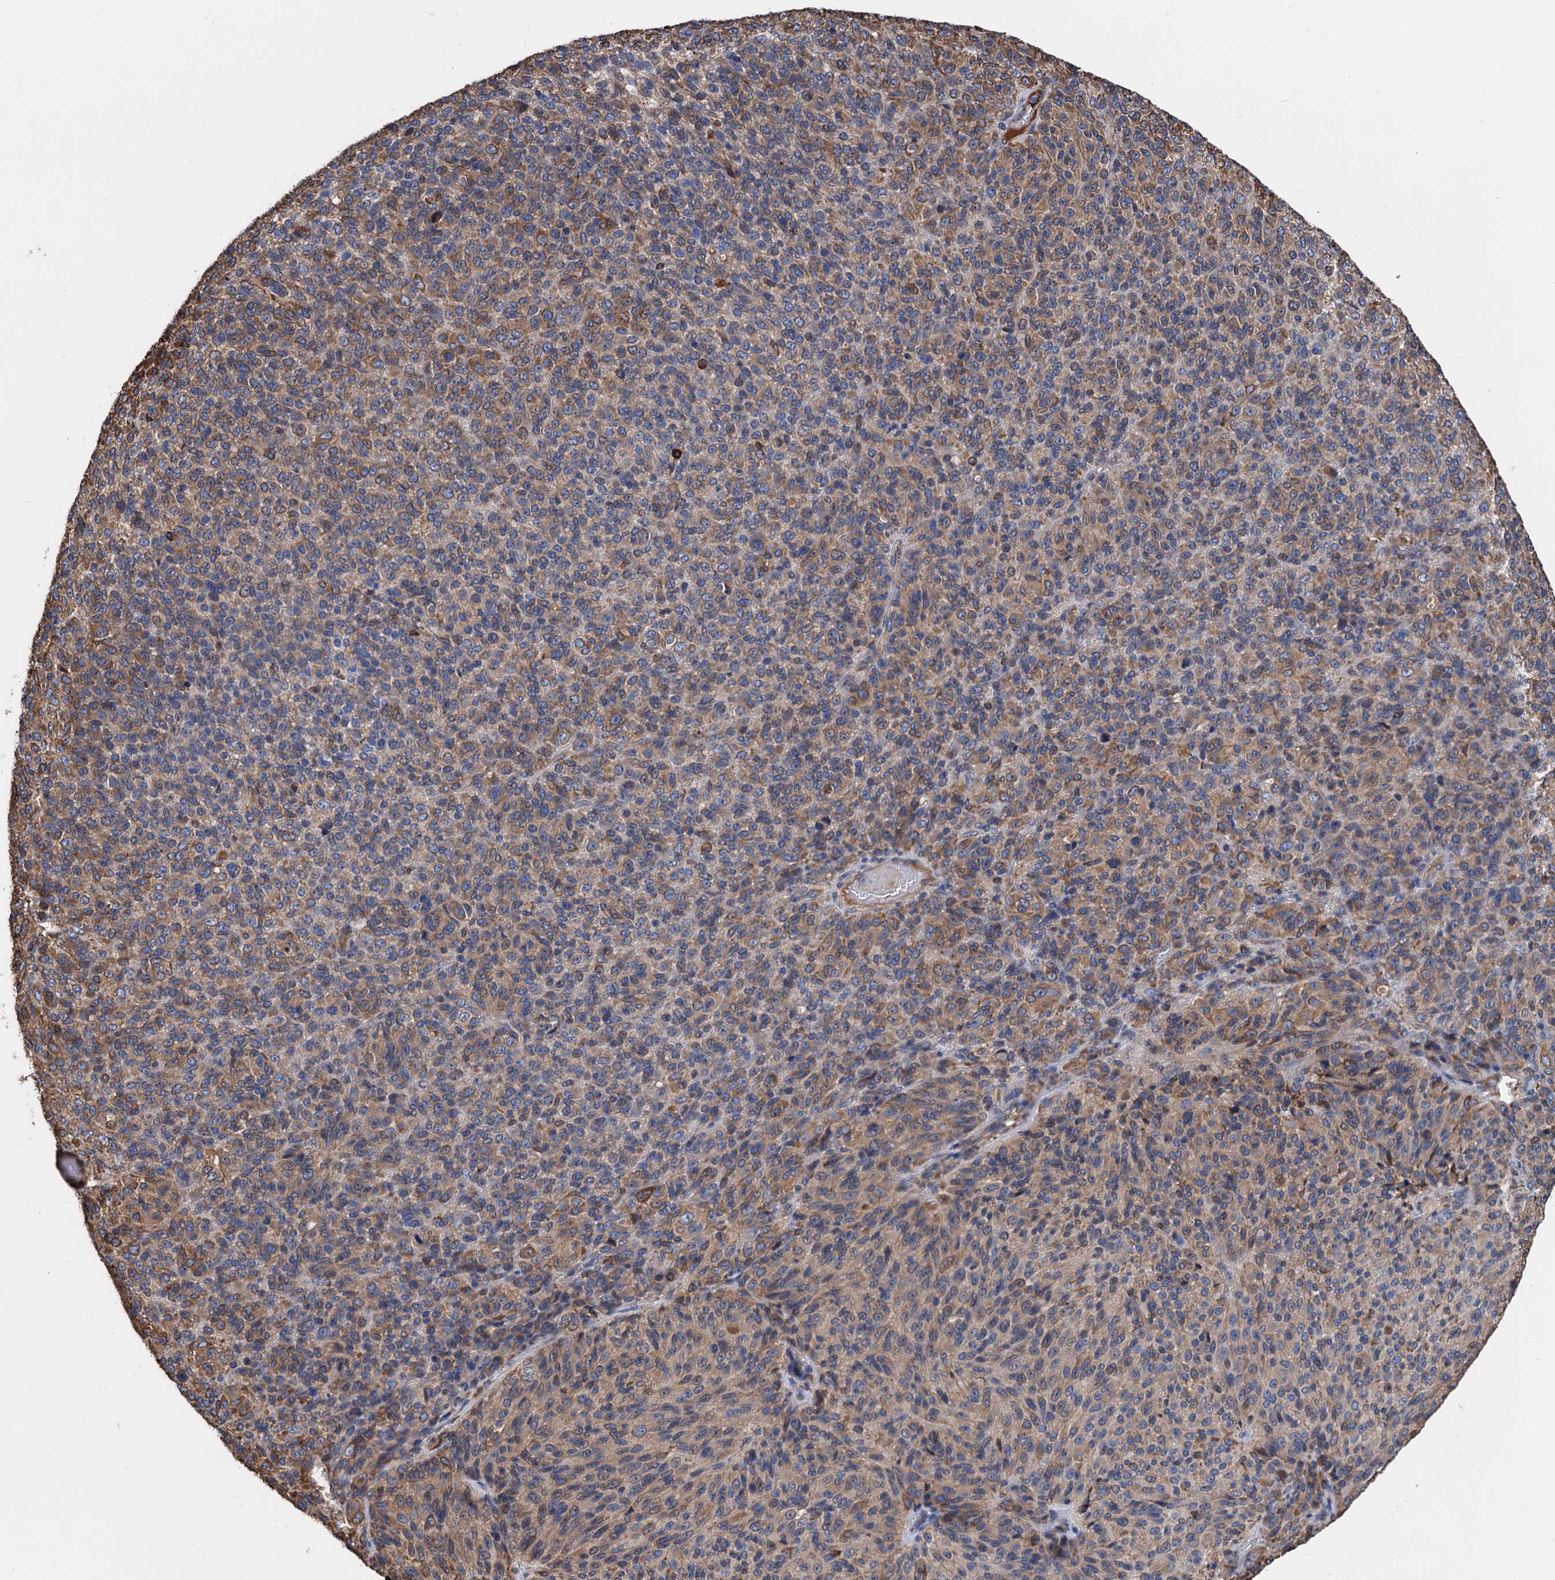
{"staining": {"intensity": "moderate", "quantity": "25%-75%", "location": "cytoplasmic/membranous"}, "tissue": "melanoma", "cell_type": "Tumor cells", "image_type": "cancer", "snomed": [{"axis": "morphology", "description": "Malignant melanoma, Metastatic site"}, {"axis": "topography", "description": "Brain"}], "caption": "Protein expression analysis of melanoma reveals moderate cytoplasmic/membranous staining in about 25%-75% of tumor cells.", "gene": "CNNM1", "patient": {"sex": "female", "age": 56}}